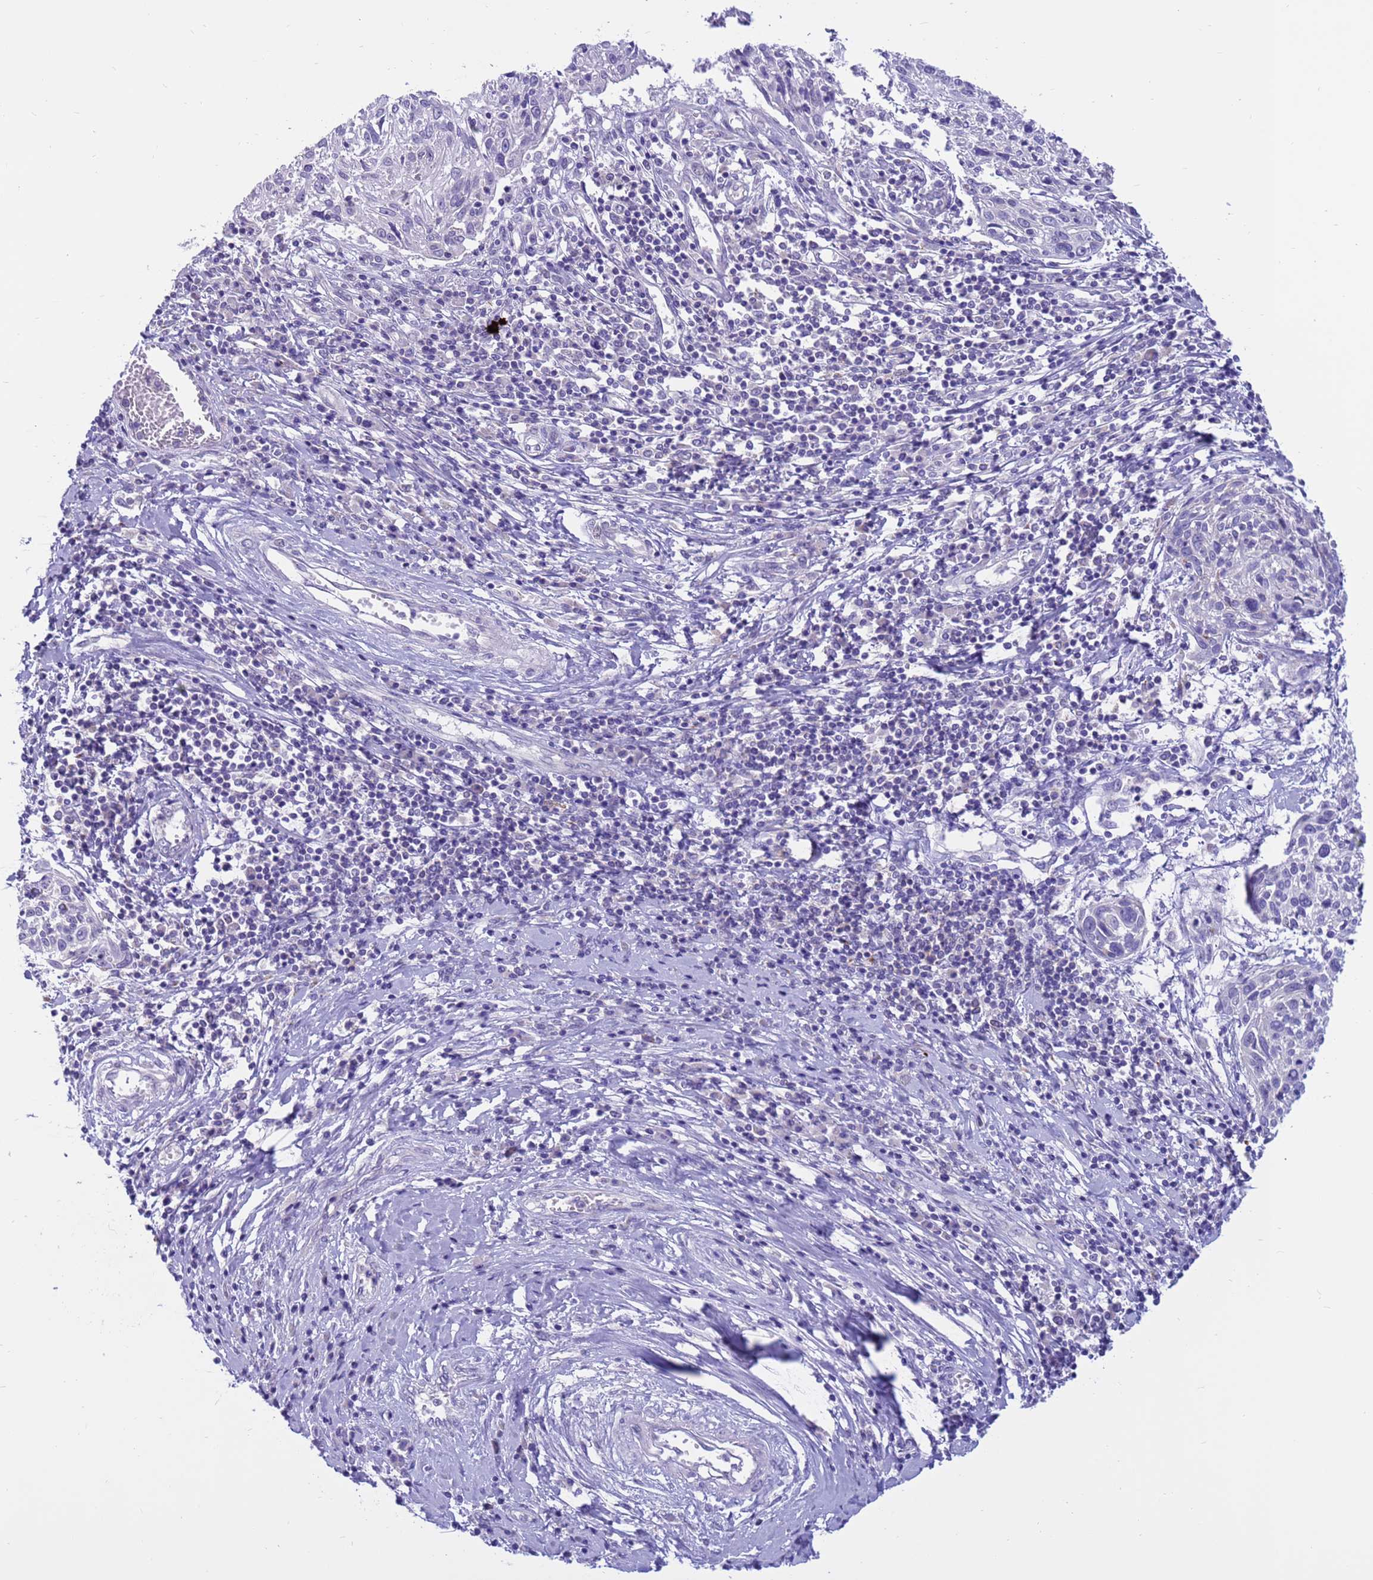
{"staining": {"intensity": "negative", "quantity": "none", "location": "none"}, "tissue": "cervical cancer", "cell_type": "Tumor cells", "image_type": "cancer", "snomed": [{"axis": "morphology", "description": "Squamous cell carcinoma, NOS"}, {"axis": "topography", "description": "Cervix"}], "caption": "Cervical cancer was stained to show a protein in brown. There is no significant positivity in tumor cells.", "gene": "PDE10A", "patient": {"sex": "female", "age": 51}}